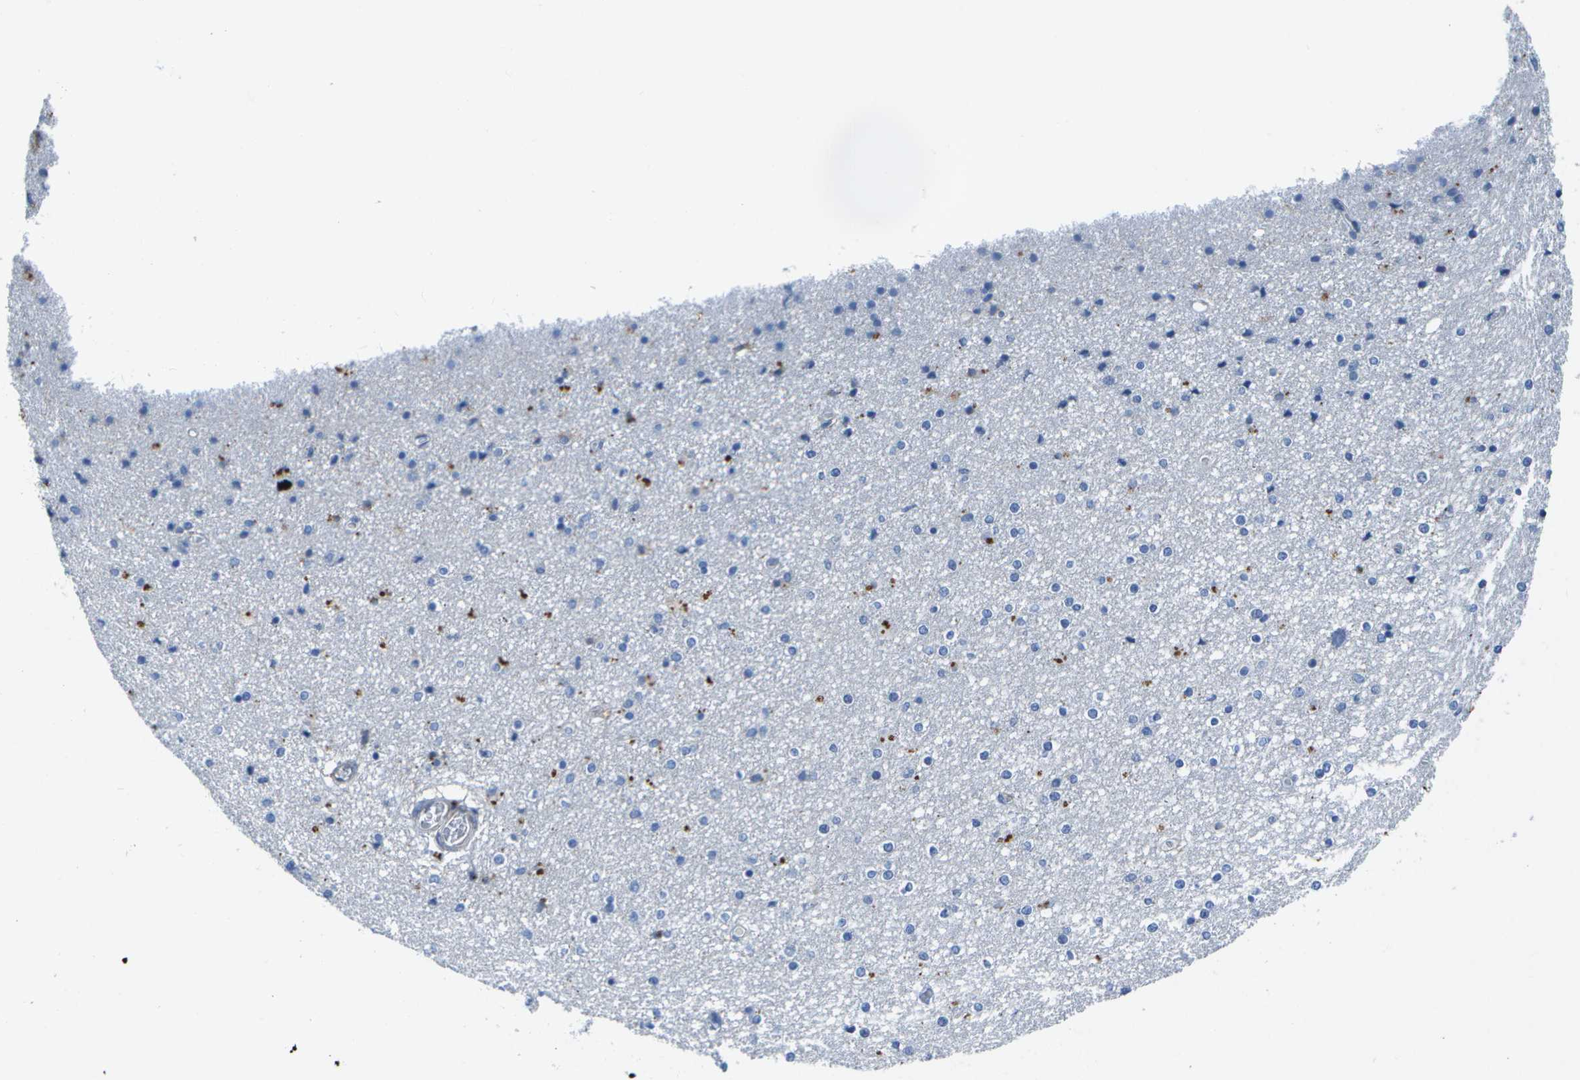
{"staining": {"intensity": "negative", "quantity": "none", "location": "none"}, "tissue": "caudate", "cell_type": "Glial cells", "image_type": "normal", "snomed": [{"axis": "morphology", "description": "Normal tissue, NOS"}, {"axis": "topography", "description": "Lateral ventricle wall"}], "caption": "Caudate was stained to show a protein in brown. There is no significant positivity in glial cells.", "gene": "DCT", "patient": {"sex": "female", "age": 54}}